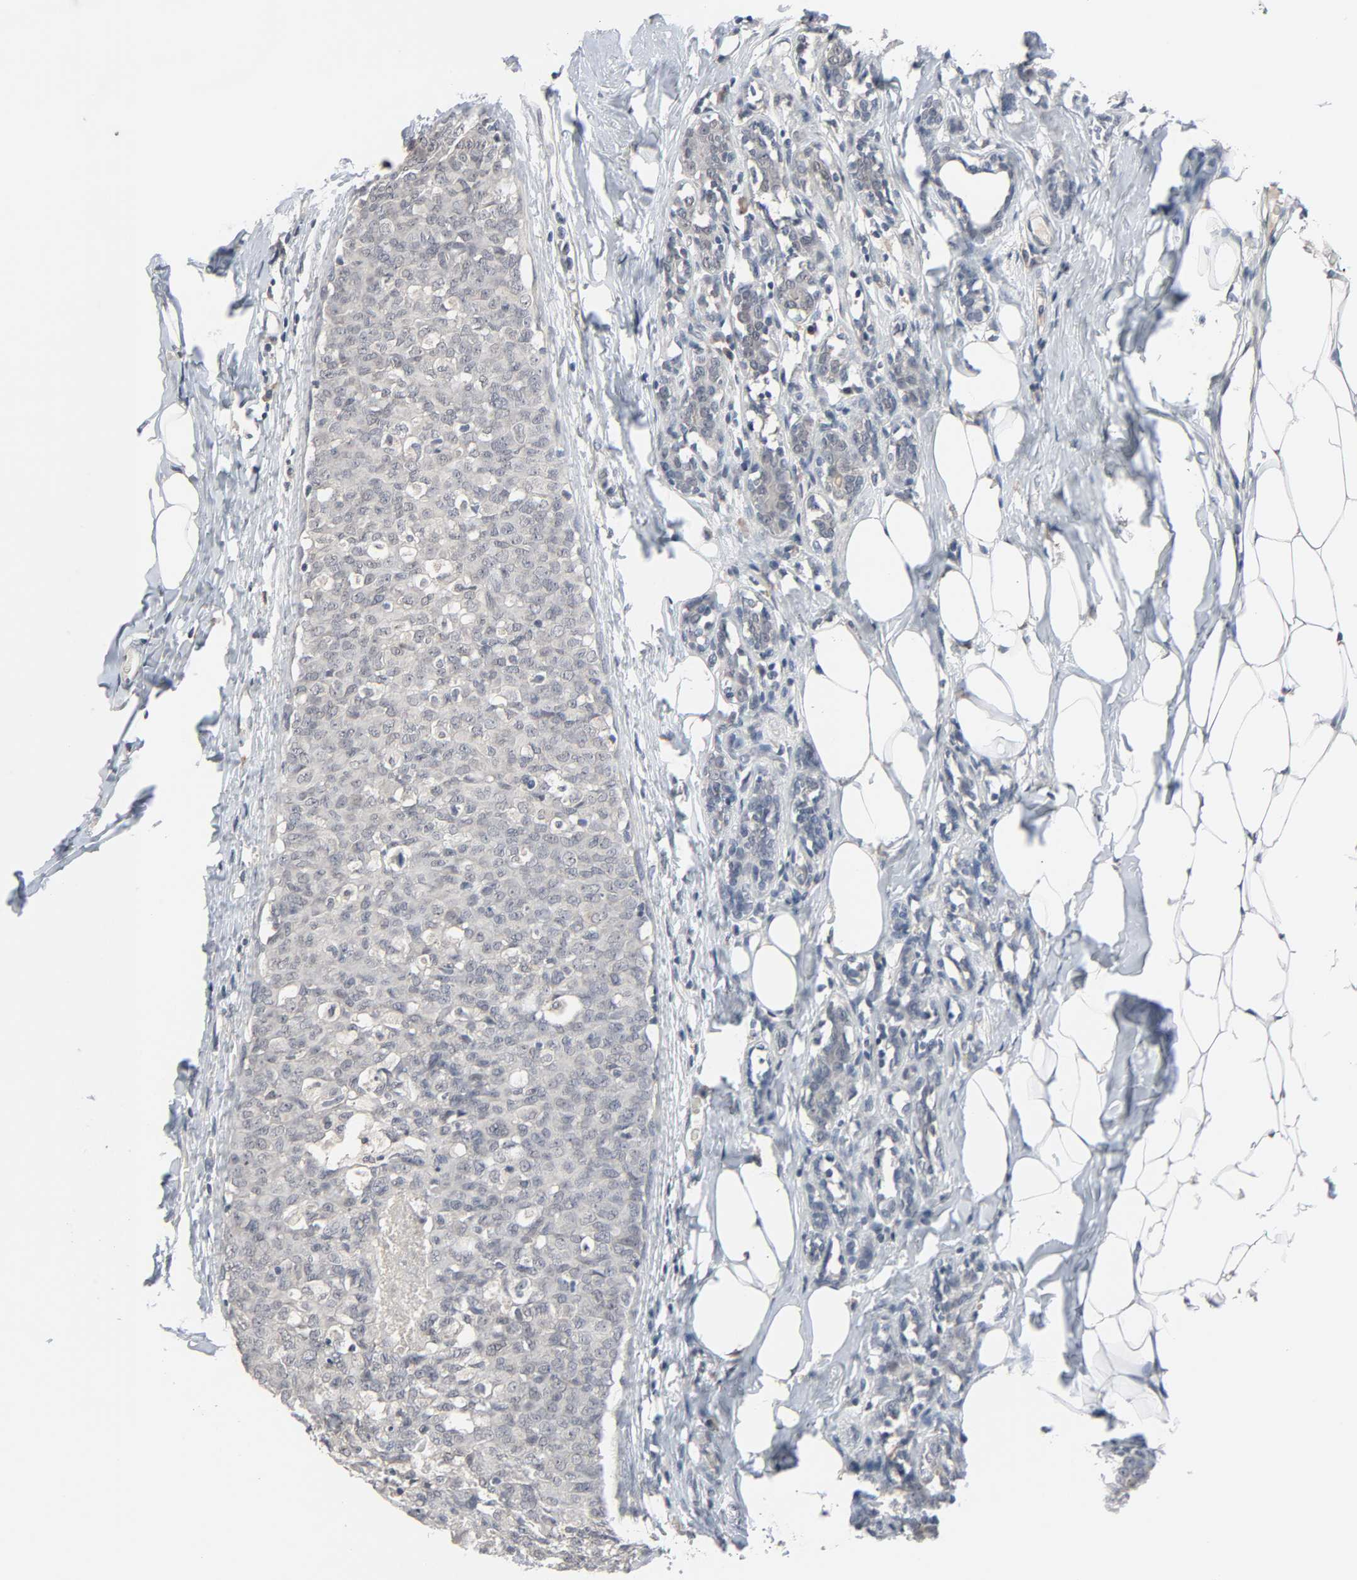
{"staining": {"intensity": "negative", "quantity": "none", "location": "none"}, "tissue": "breast cancer", "cell_type": "Tumor cells", "image_type": "cancer", "snomed": [{"axis": "morphology", "description": "Duct carcinoma"}, {"axis": "topography", "description": "Breast"}], "caption": "Invasive ductal carcinoma (breast) was stained to show a protein in brown. There is no significant staining in tumor cells.", "gene": "MT3", "patient": {"sex": "female", "age": 40}}